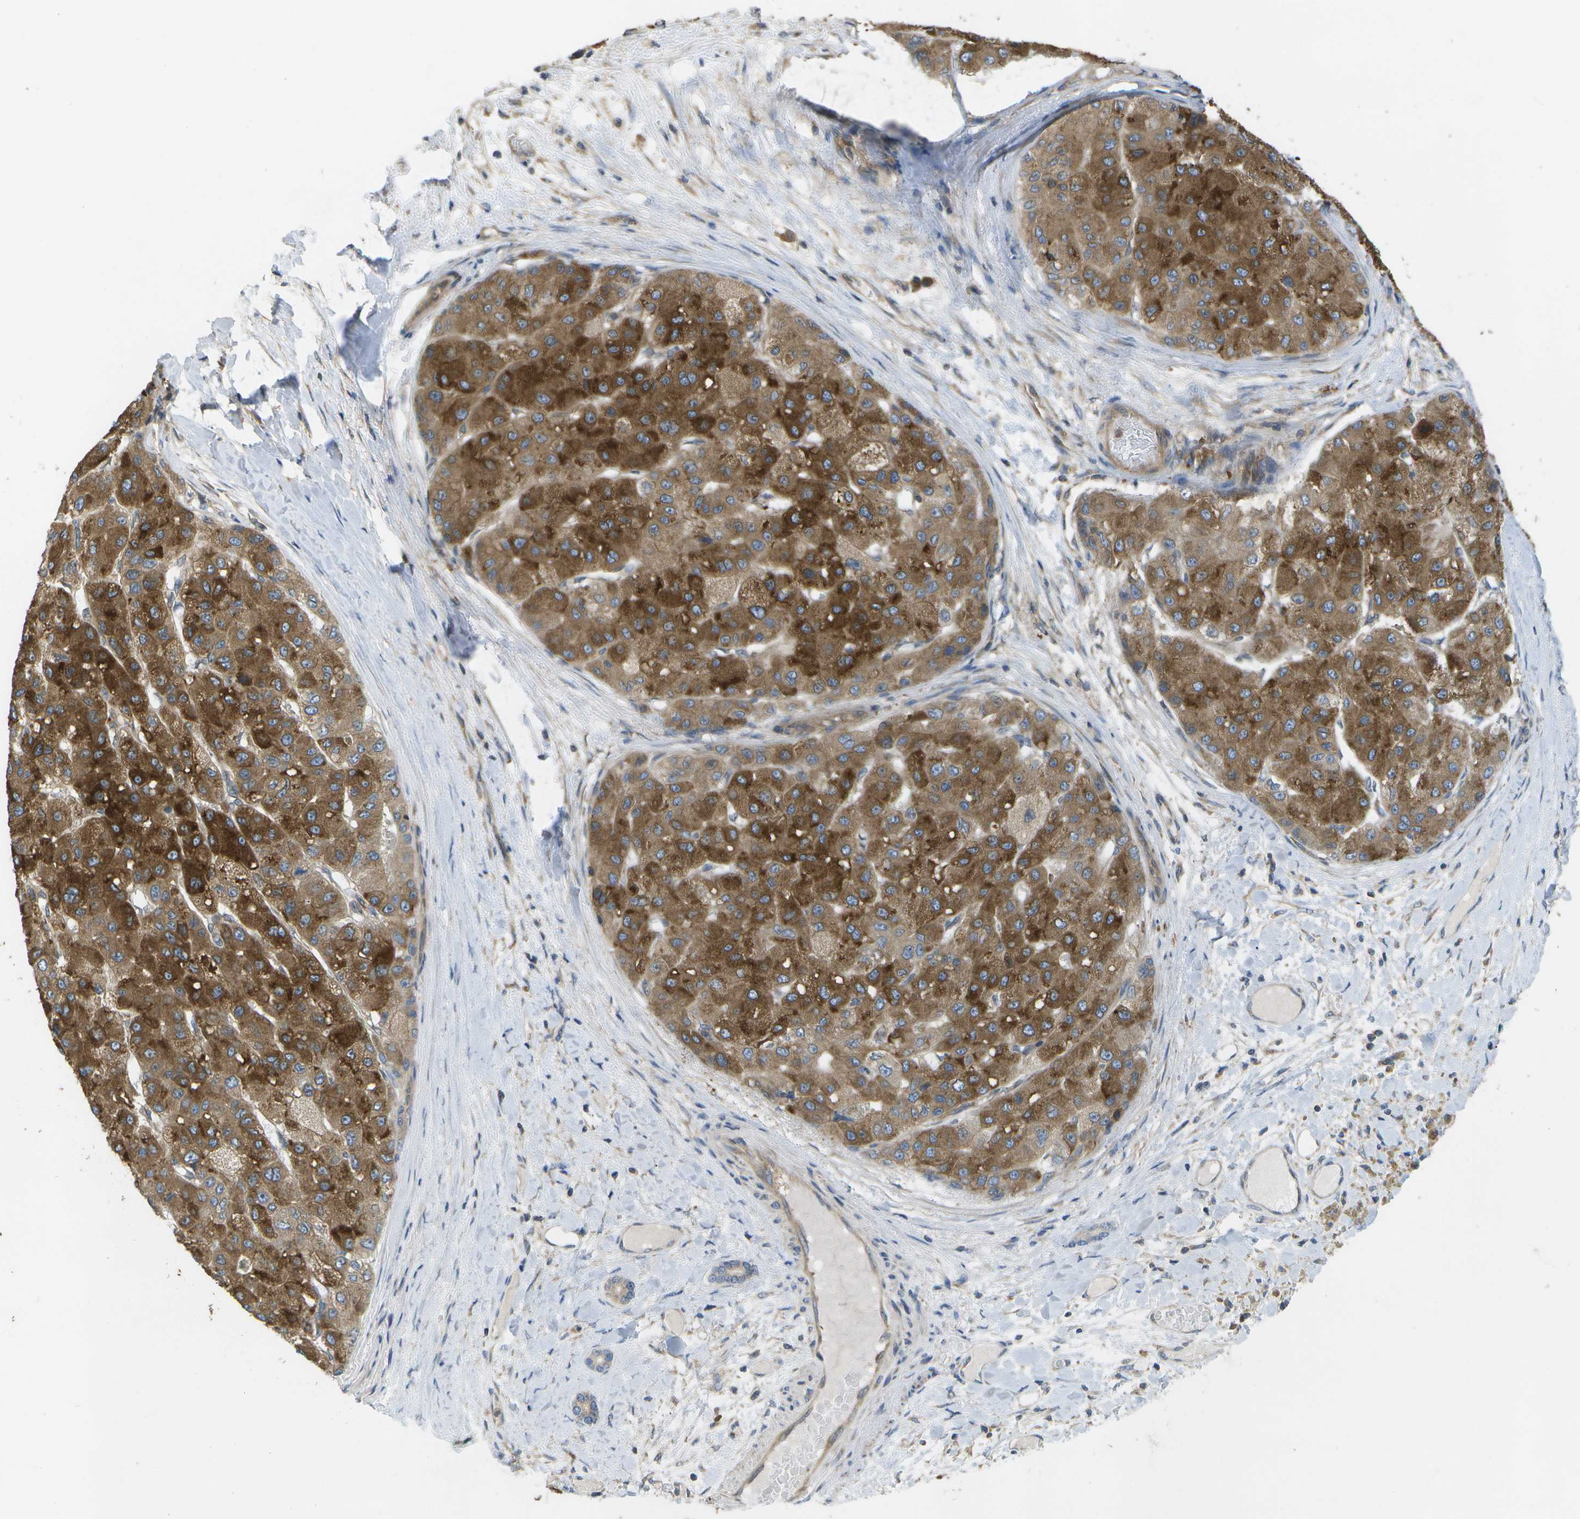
{"staining": {"intensity": "strong", "quantity": ">75%", "location": "cytoplasmic/membranous"}, "tissue": "liver cancer", "cell_type": "Tumor cells", "image_type": "cancer", "snomed": [{"axis": "morphology", "description": "Carcinoma, Hepatocellular, NOS"}, {"axis": "topography", "description": "Liver"}], "caption": "Immunohistochemical staining of liver cancer (hepatocellular carcinoma) reveals strong cytoplasmic/membranous protein staining in about >75% of tumor cells.", "gene": "DPM3", "patient": {"sex": "male", "age": 80}}